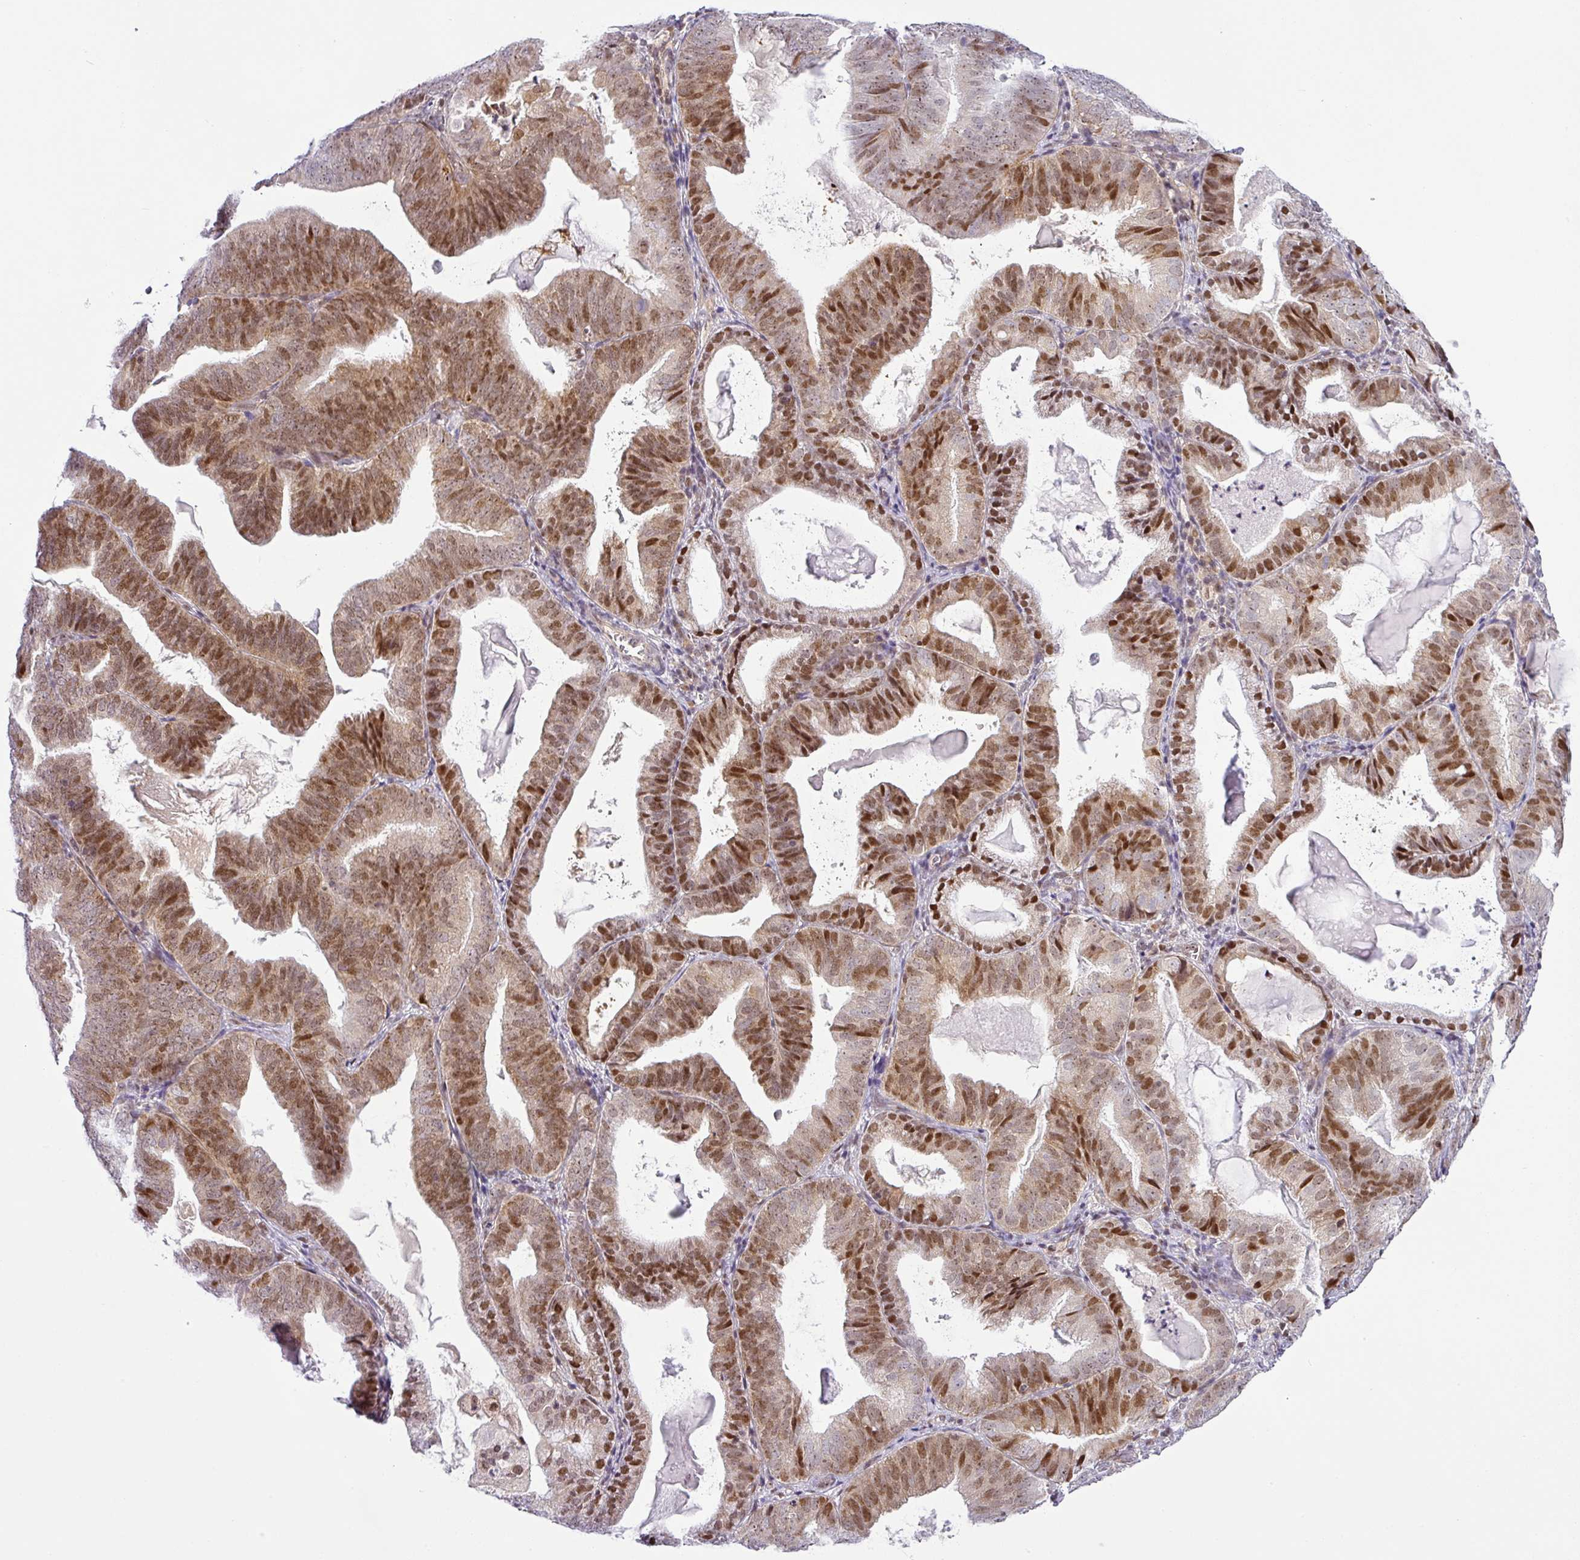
{"staining": {"intensity": "moderate", "quantity": ">75%", "location": "cytoplasmic/membranous,nuclear"}, "tissue": "endometrial cancer", "cell_type": "Tumor cells", "image_type": "cancer", "snomed": [{"axis": "morphology", "description": "Adenocarcinoma, NOS"}, {"axis": "topography", "description": "Endometrium"}], "caption": "Endometrial cancer tissue reveals moderate cytoplasmic/membranous and nuclear expression in approximately >75% of tumor cells, visualized by immunohistochemistry. (DAB IHC with brightfield microscopy, high magnification).", "gene": "NDUFB2", "patient": {"sex": "female", "age": 80}}